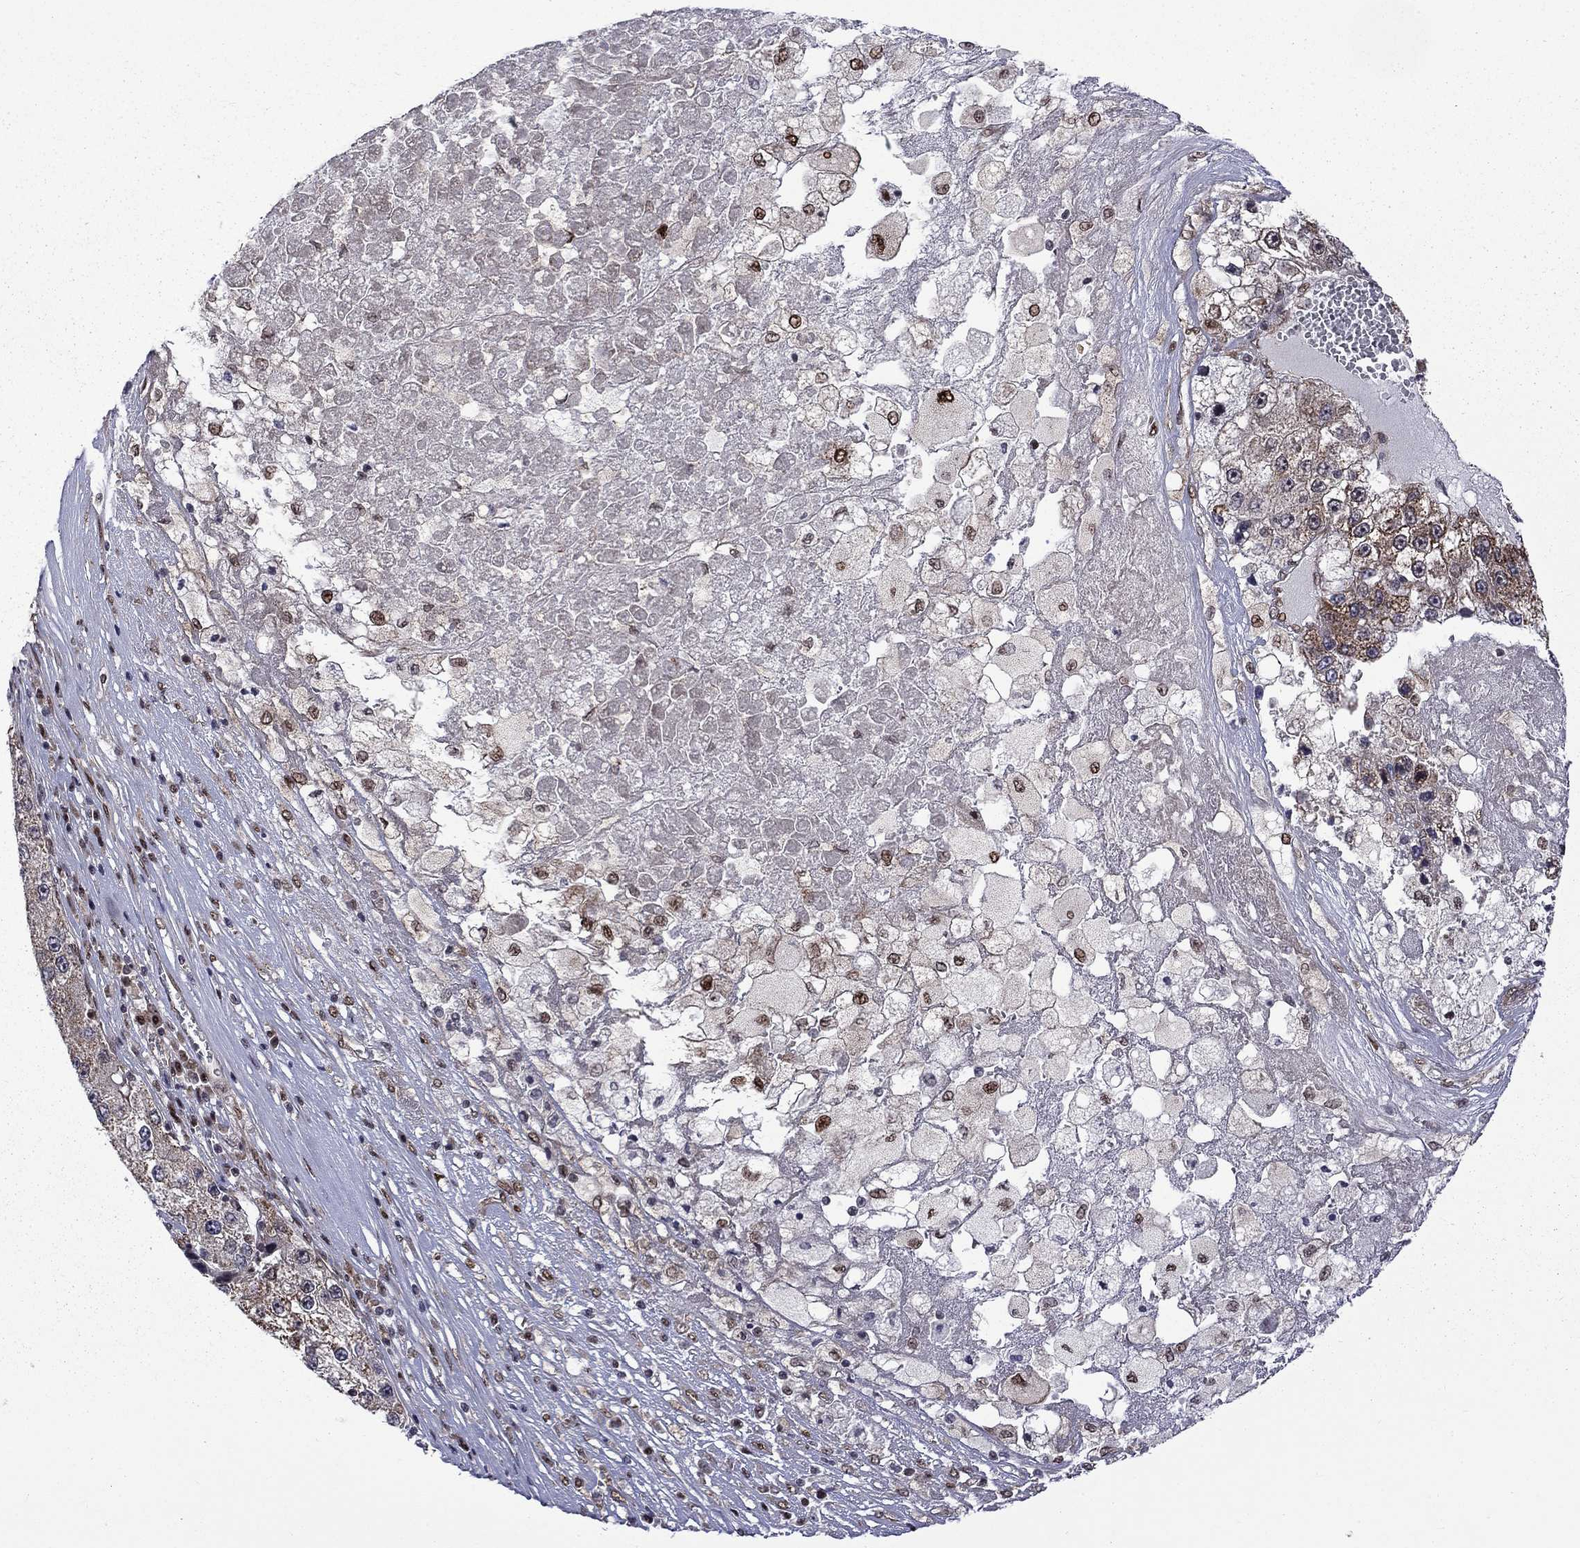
{"staining": {"intensity": "strong", "quantity": "25%-75%", "location": "cytoplasmic/membranous"}, "tissue": "liver cancer", "cell_type": "Tumor cells", "image_type": "cancer", "snomed": [{"axis": "morphology", "description": "Carcinoma, Hepatocellular, NOS"}, {"axis": "topography", "description": "Liver"}], "caption": "Human liver cancer stained with a brown dye demonstrates strong cytoplasmic/membranous positive expression in about 25%-75% of tumor cells.", "gene": "KPNA3", "patient": {"sex": "female", "age": 73}}